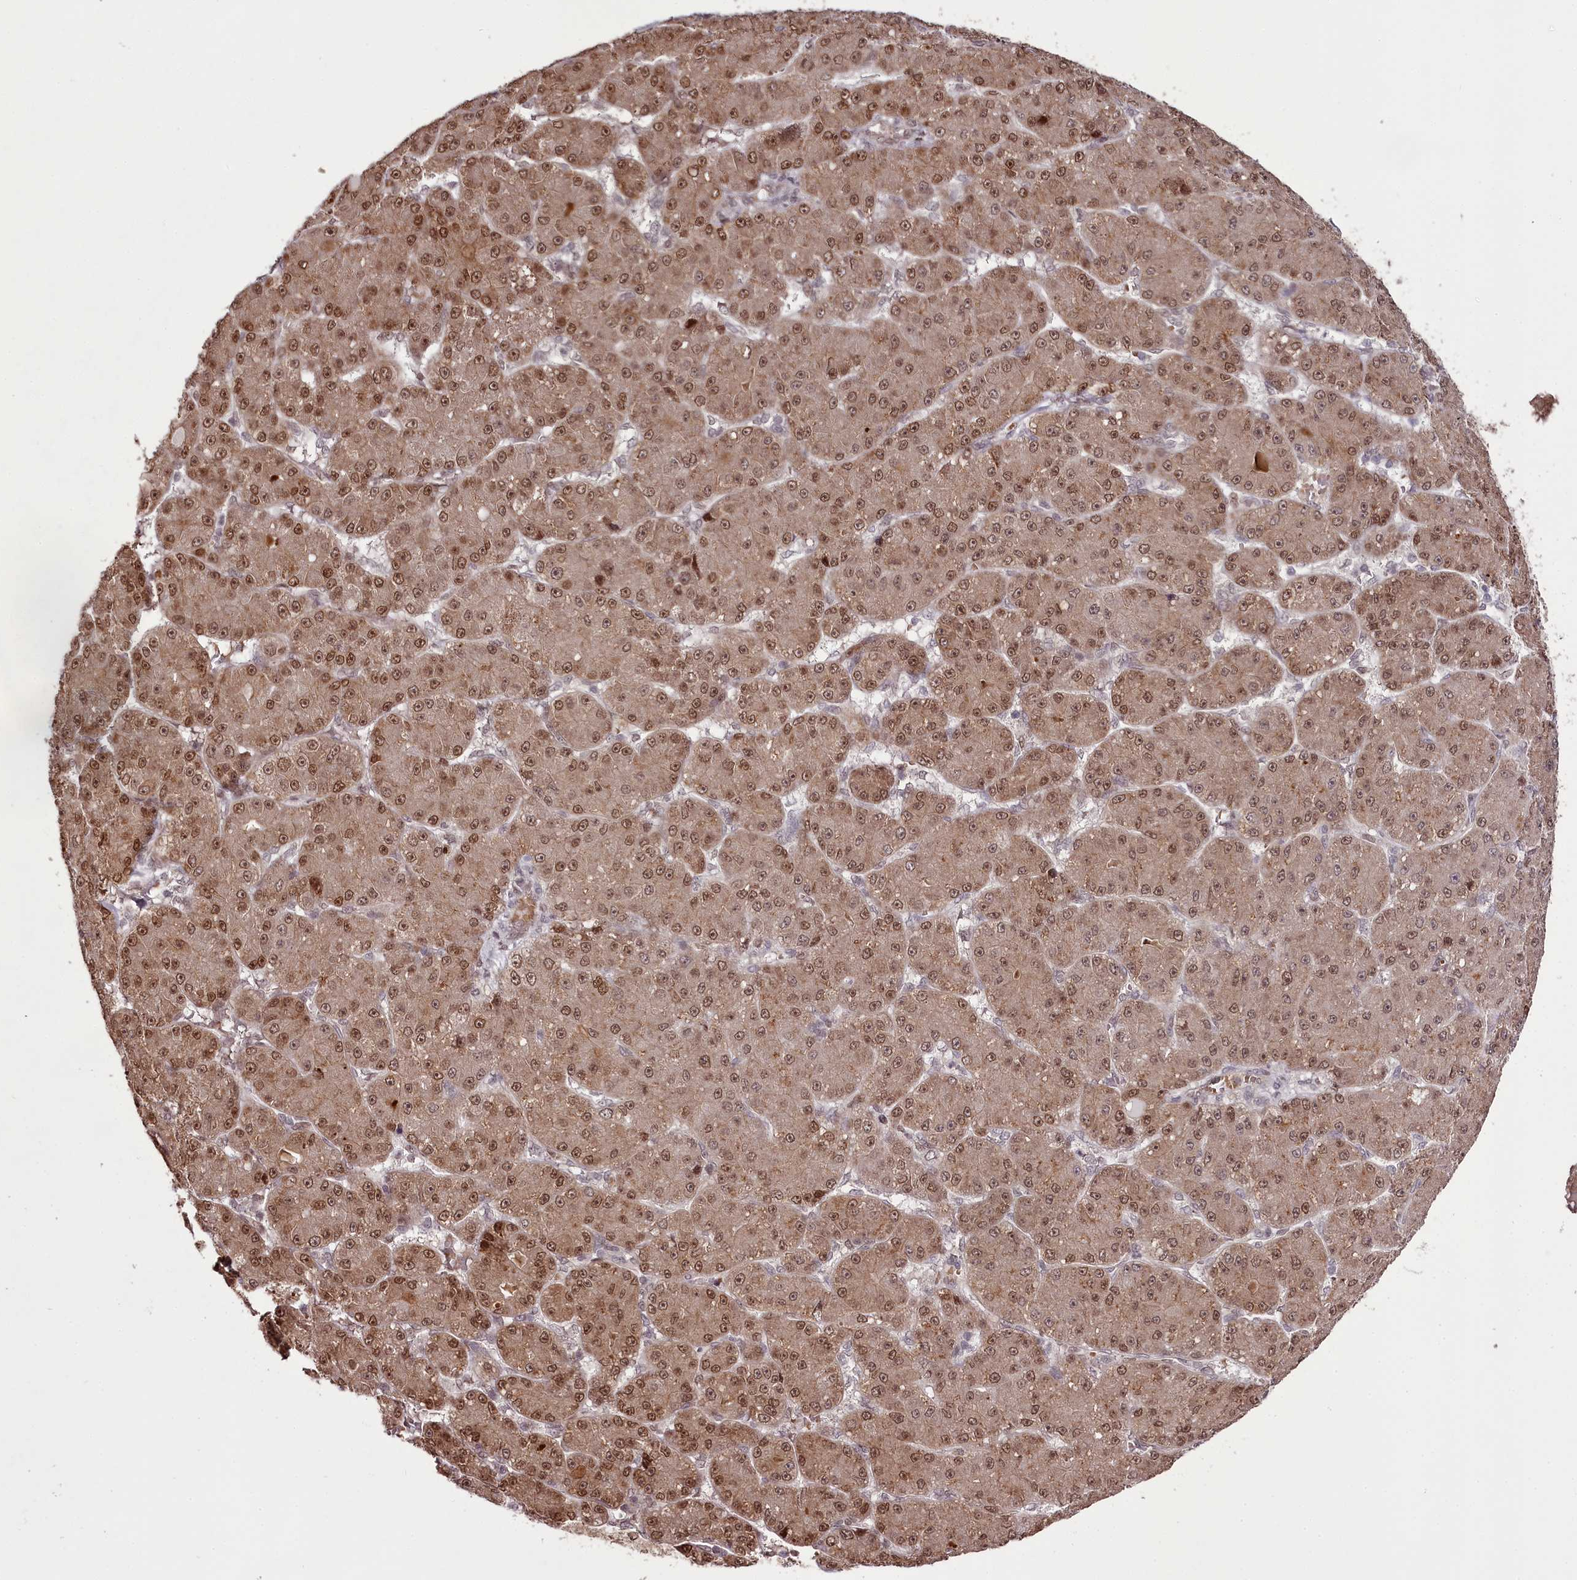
{"staining": {"intensity": "moderate", "quantity": ">75%", "location": "cytoplasmic/membranous,nuclear"}, "tissue": "liver cancer", "cell_type": "Tumor cells", "image_type": "cancer", "snomed": [{"axis": "morphology", "description": "Carcinoma, Hepatocellular, NOS"}, {"axis": "topography", "description": "Liver"}], "caption": "Immunohistochemistry (IHC) histopathology image of neoplastic tissue: liver cancer stained using IHC displays medium levels of moderate protein expression localized specifically in the cytoplasmic/membranous and nuclear of tumor cells, appearing as a cytoplasmic/membranous and nuclear brown color.", "gene": "THYN1", "patient": {"sex": "male", "age": 67}}